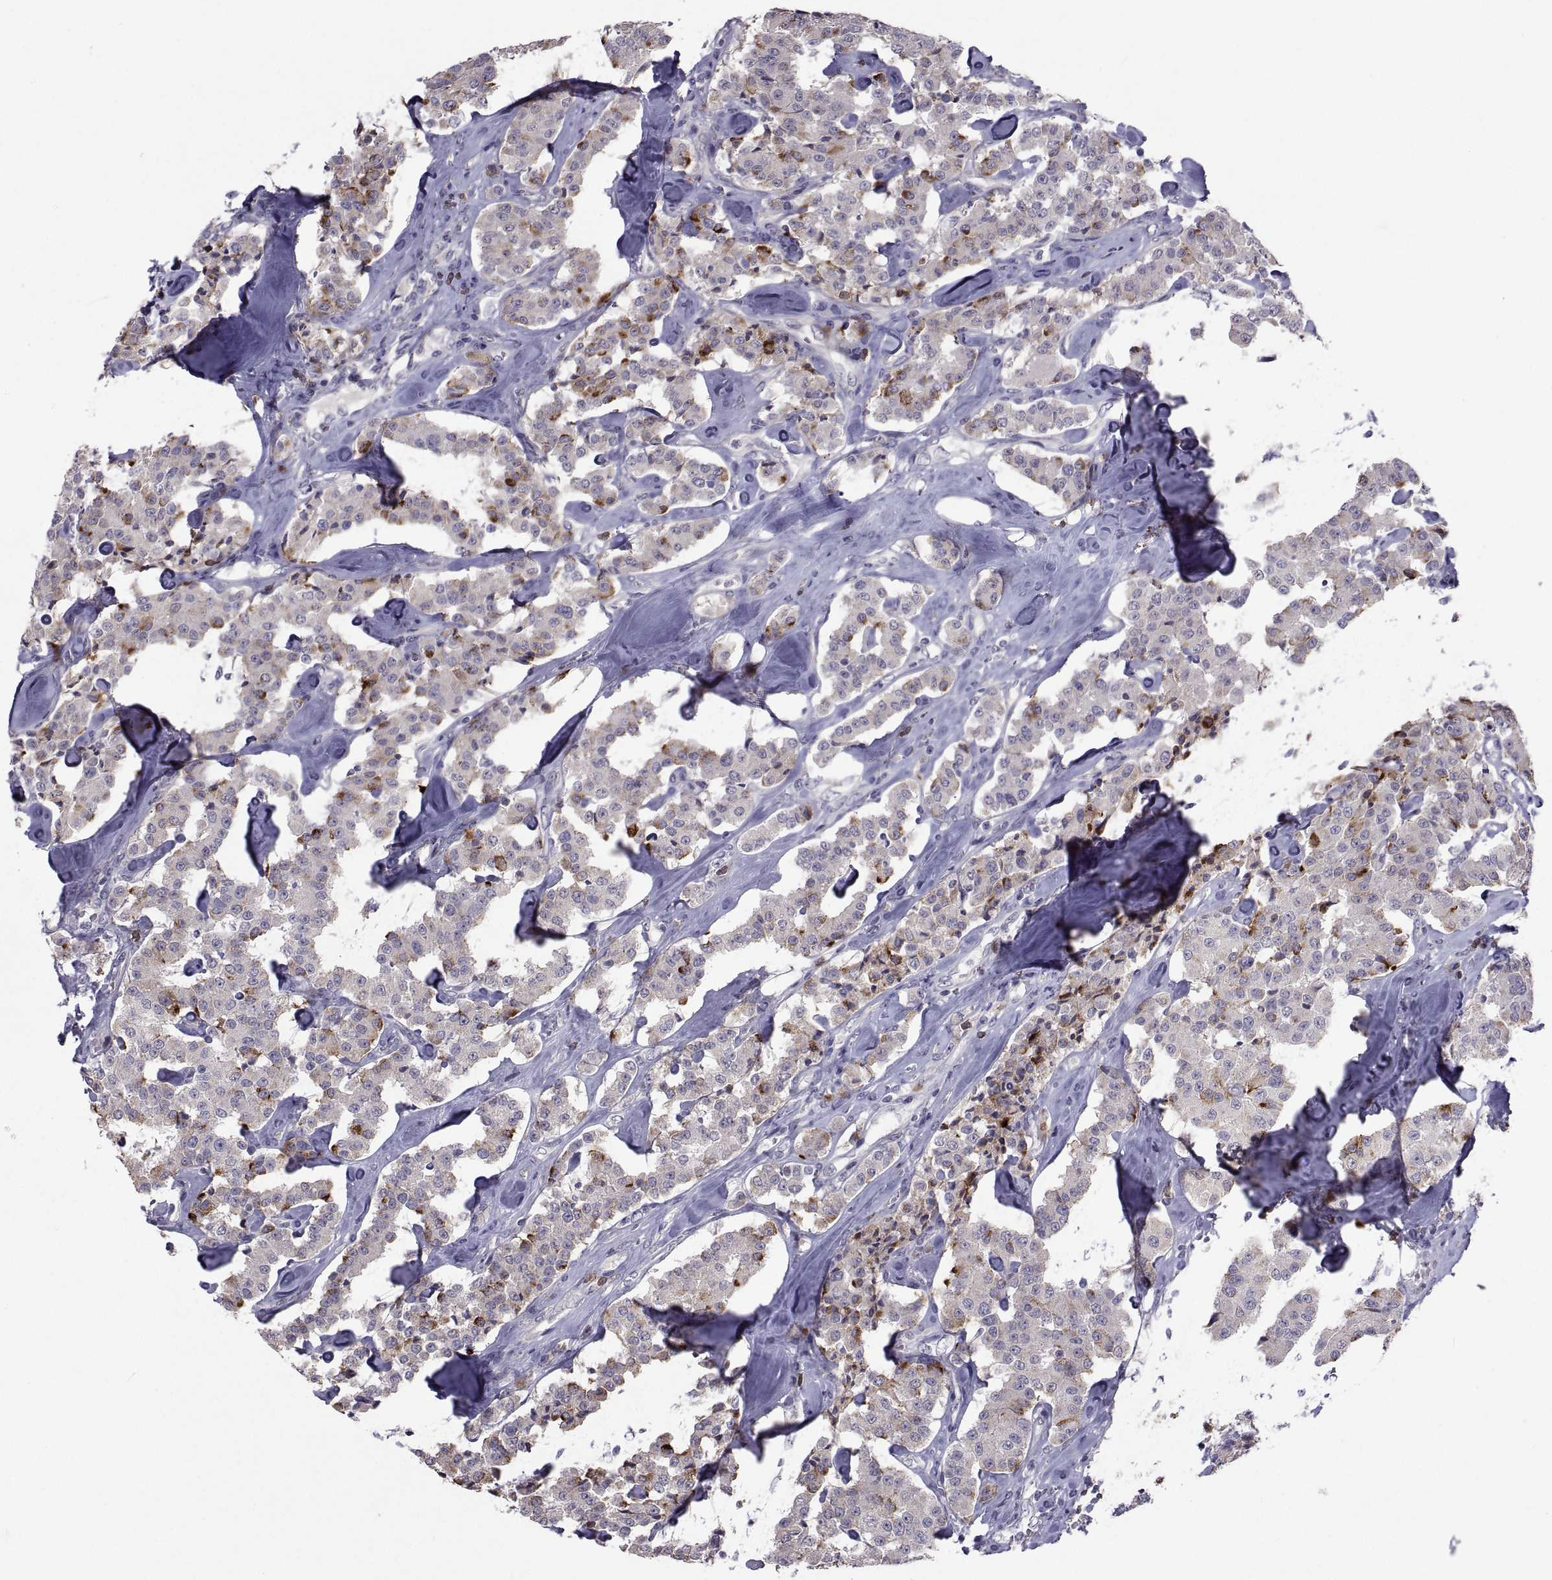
{"staining": {"intensity": "strong", "quantity": "<25%", "location": "cytoplasmic/membranous"}, "tissue": "carcinoid", "cell_type": "Tumor cells", "image_type": "cancer", "snomed": [{"axis": "morphology", "description": "Carcinoid, malignant, NOS"}, {"axis": "topography", "description": "Pancreas"}], "caption": "Brown immunohistochemical staining in carcinoid displays strong cytoplasmic/membranous staining in approximately <25% of tumor cells.", "gene": "NPTX2", "patient": {"sex": "male", "age": 41}}